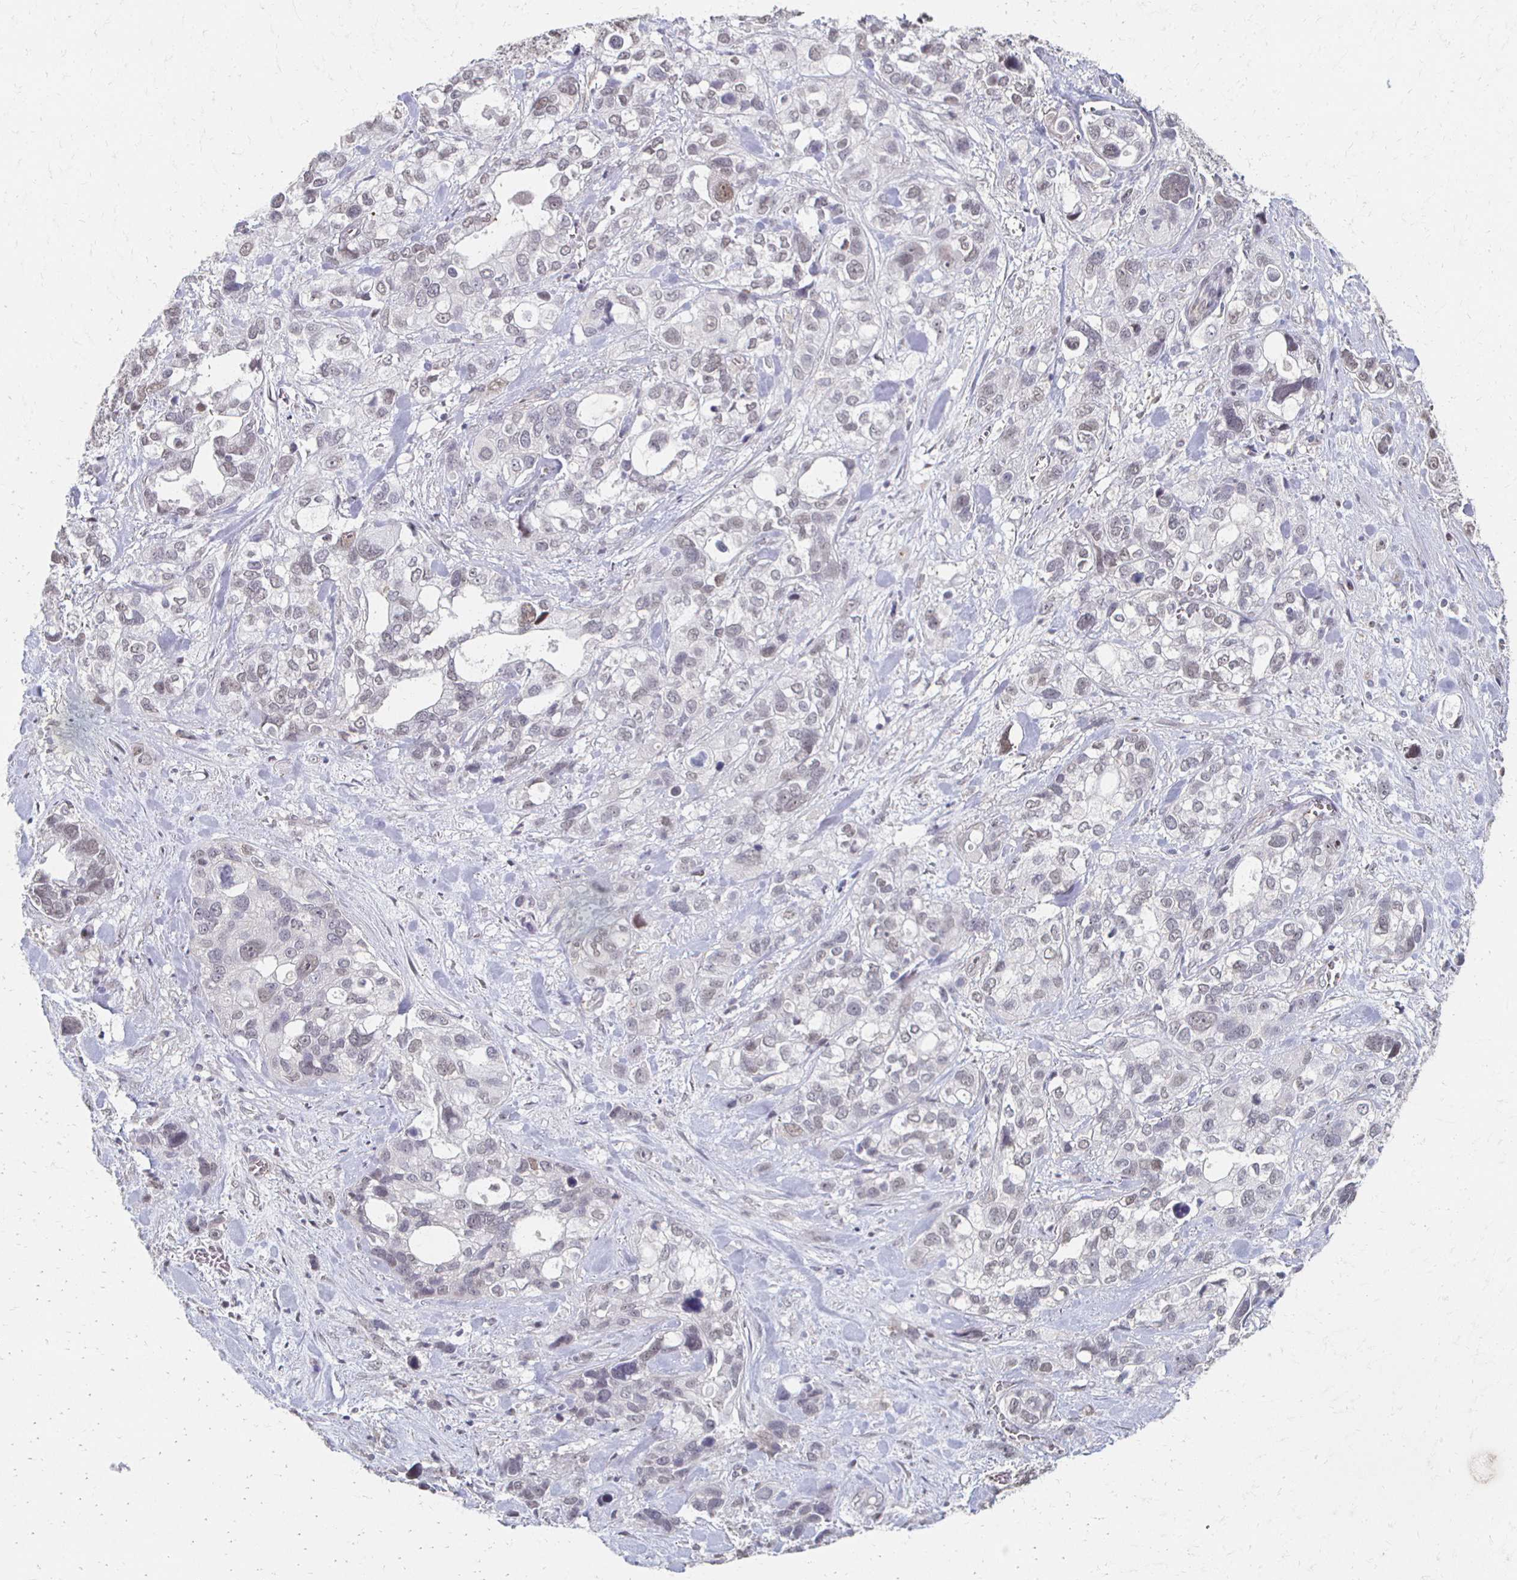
{"staining": {"intensity": "weak", "quantity": "<25%", "location": "nuclear"}, "tissue": "stomach cancer", "cell_type": "Tumor cells", "image_type": "cancer", "snomed": [{"axis": "morphology", "description": "Adenocarcinoma, NOS"}, {"axis": "topography", "description": "Stomach, upper"}], "caption": "DAB (3,3'-diaminobenzidine) immunohistochemical staining of human stomach cancer reveals no significant staining in tumor cells. (Immunohistochemistry (ihc), brightfield microscopy, high magnification).", "gene": "DAB1", "patient": {"sex": "female", "age": 81}}